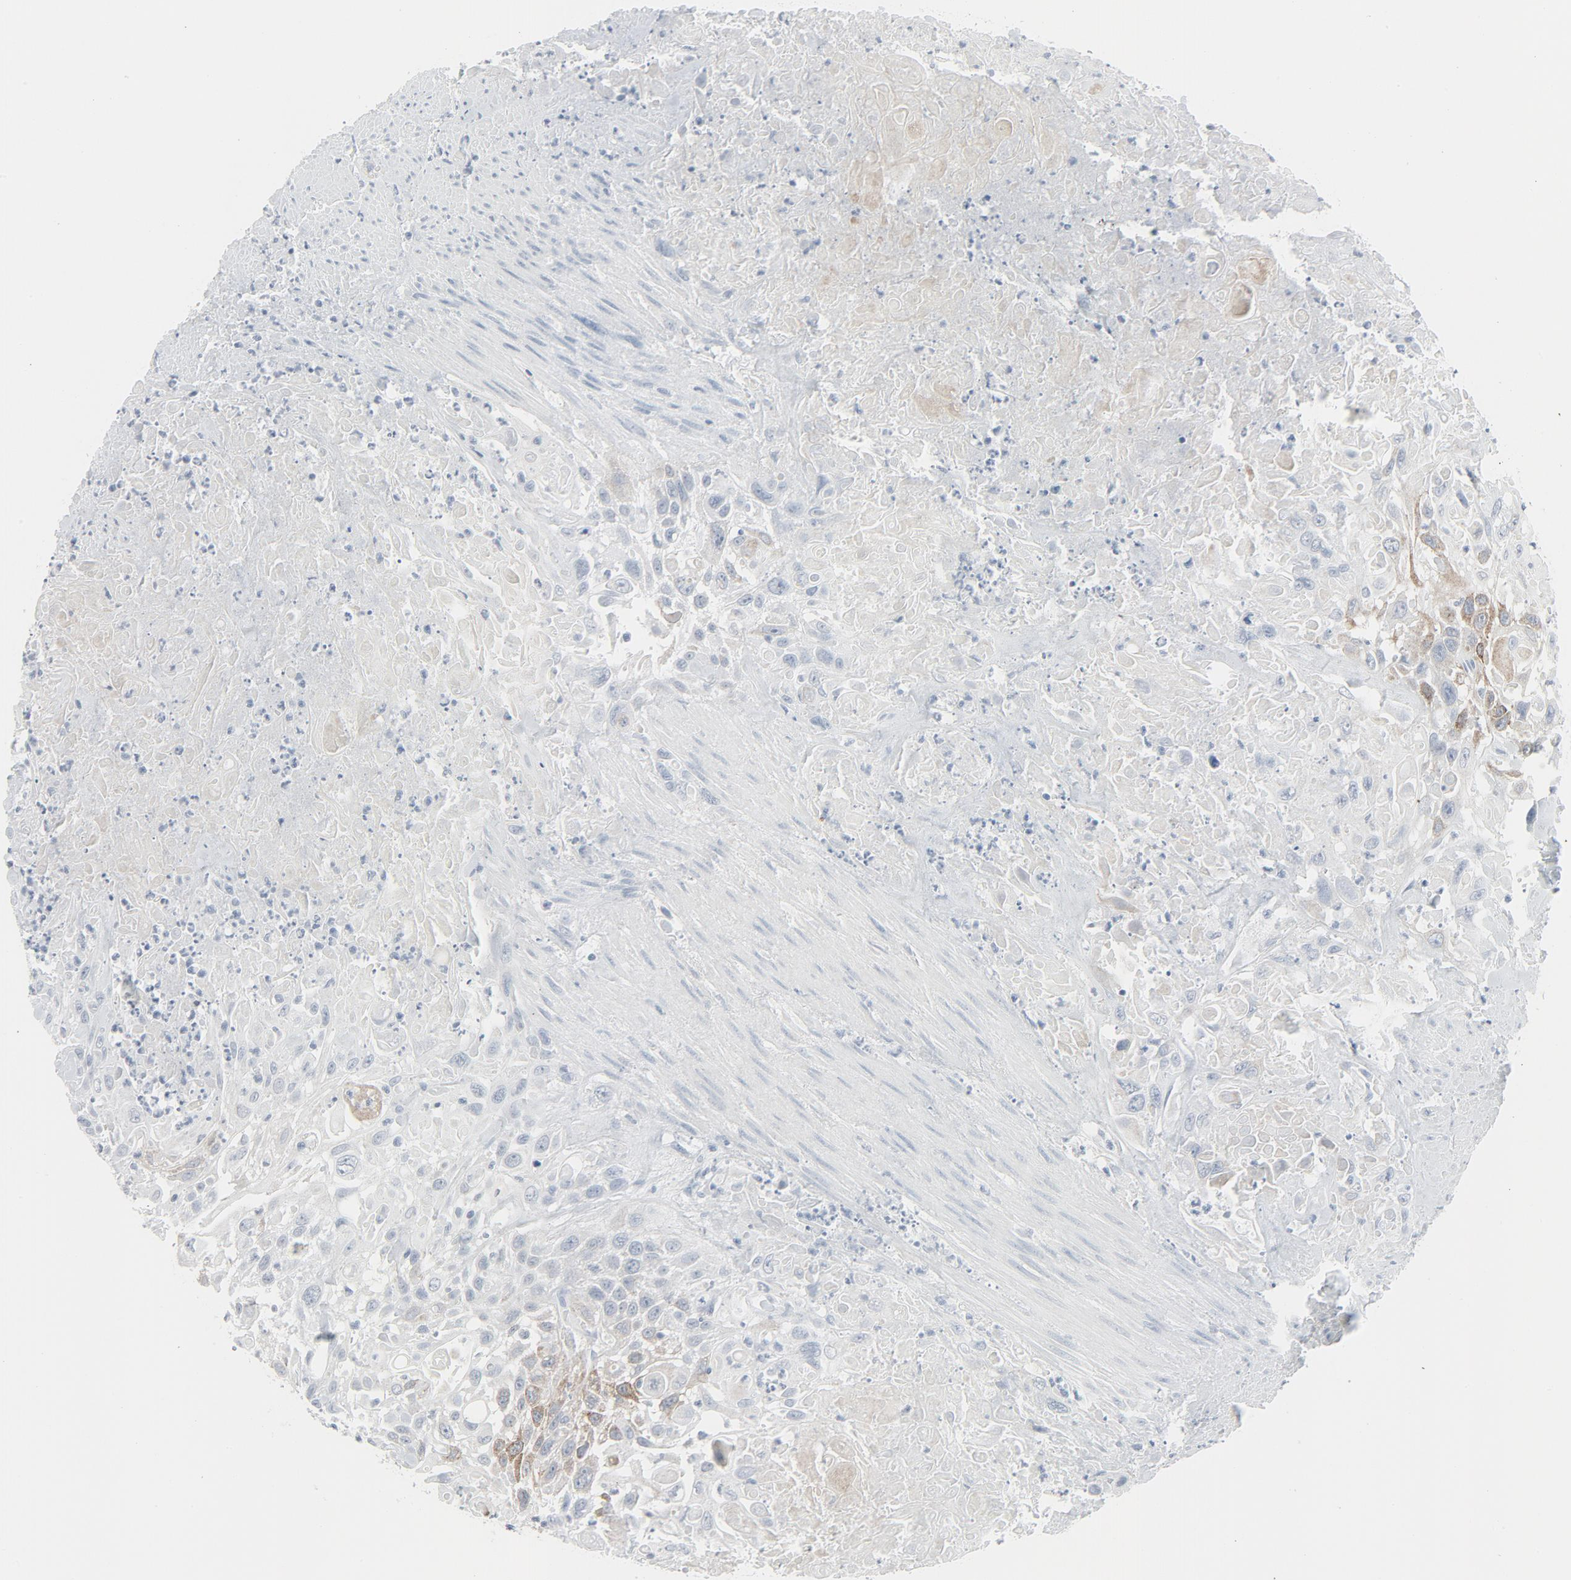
{"staining": {"intensity": "moderate", "quantity": "<25%", "location": "cytoplasmic/membranous"}, "tissue": "urothelial cancer", "cell_type": "Tumor cells", "image_type": "cancer", "snomed": [{"axis": "morphology", "description": "Urothelial carcinoma, High grade"}, {"axis": "topography", "description": "Urinary bladder"}], "caption": "About <25% of tumor cells in human urothelial cancer display moderate cytoplasmic/membranous protein expression as visualized by brown immunohistochemical staining.", "gene": "FGFR3", "patient": {"sex": "female", "age": 84}}